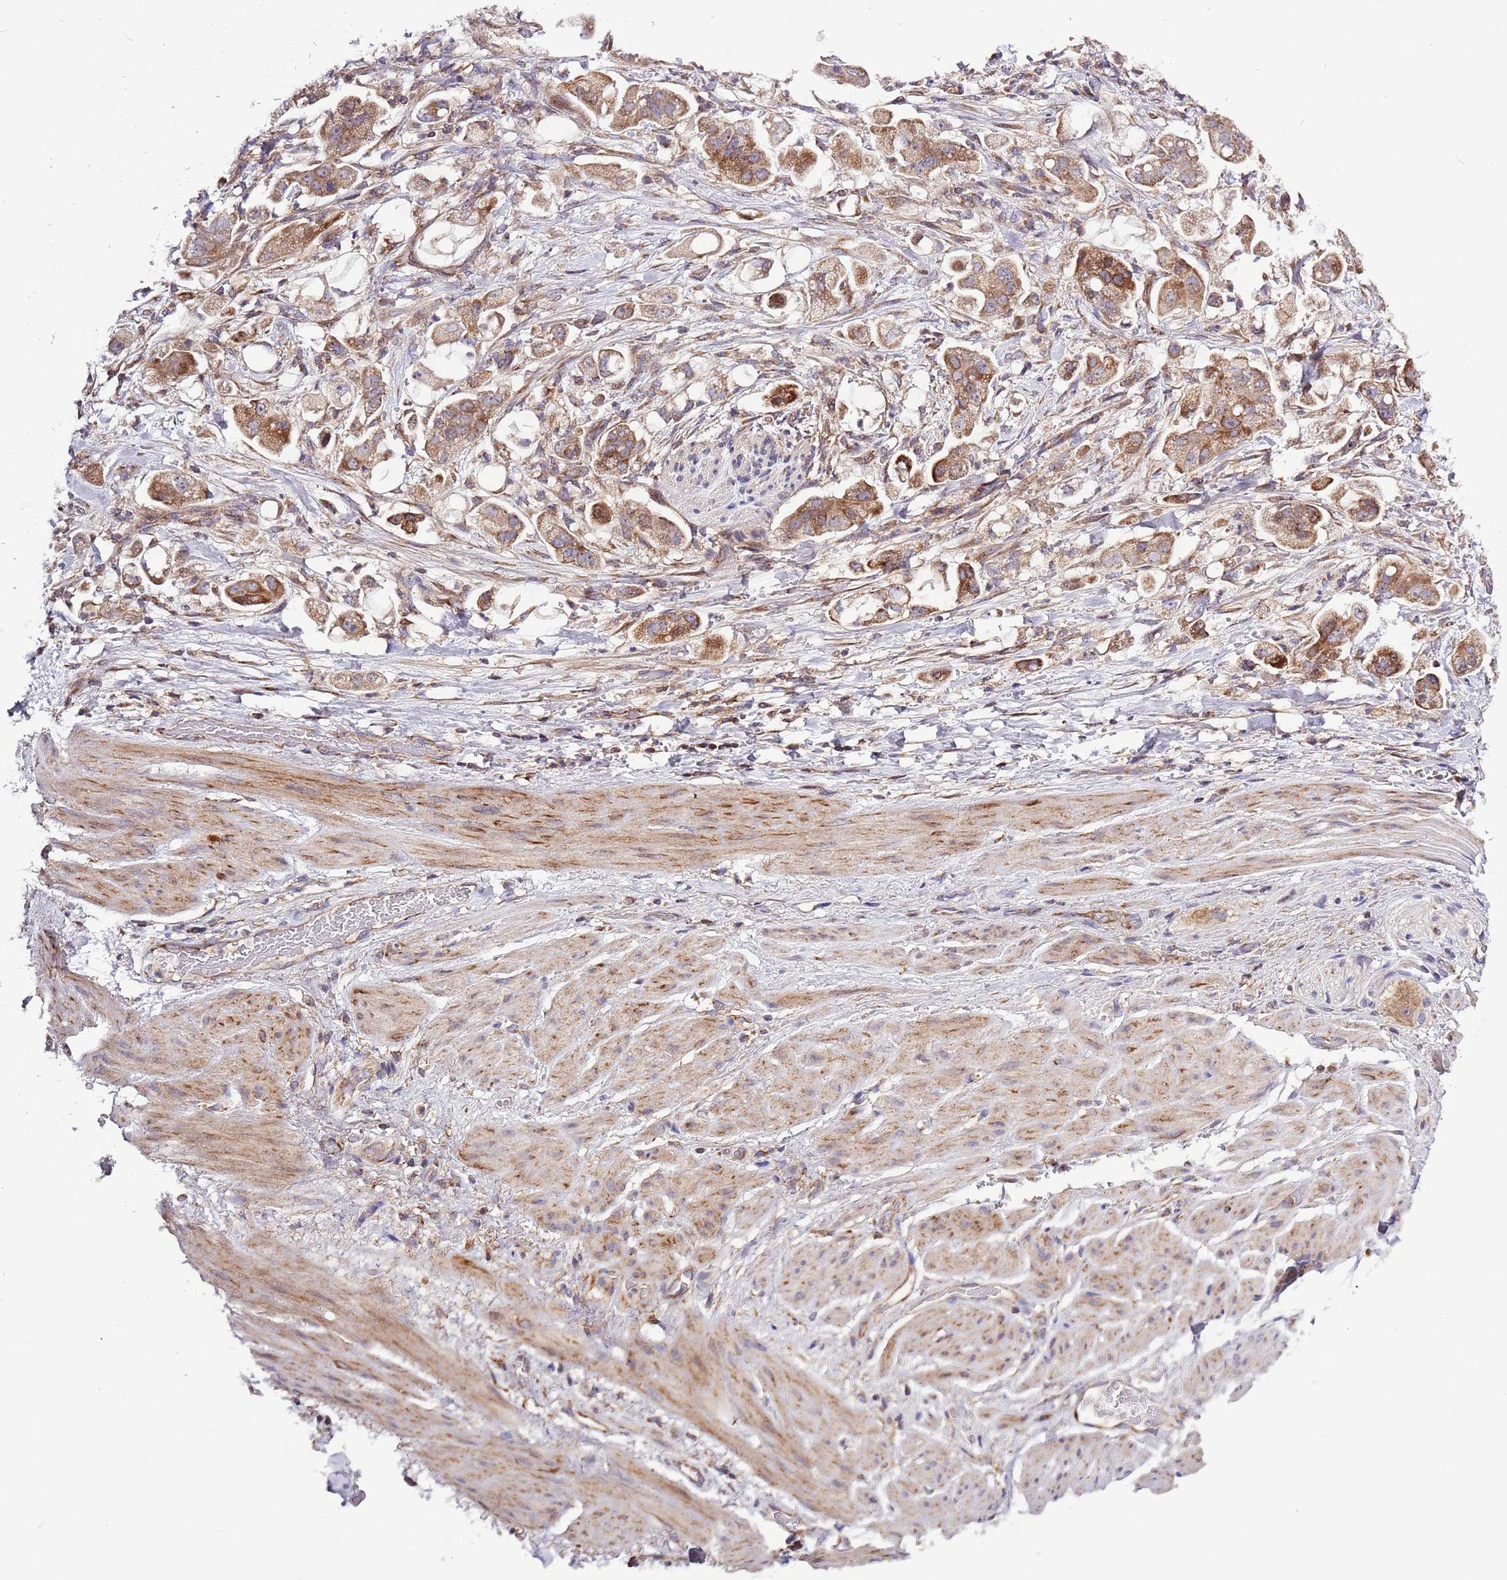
{"staining": {"intensity": "moderate", "quantity": ">75%", "location": "cytoplasmic/membranous"}, "tissue": "stomach cancer", "cell_type": "Tumor cells", "image_type": "cancer", "snomed": [{"axis": "morphology", "description": "Adenocarcinoma, NOS"}, {"axis": "topography", "description": "Stomach"}], "caption": "High-power microscopy captured an IHC photomicrograph of stomach cancer, revealing moderate cytoplasmic/membranous expression in approximately >75% of tumor cells.", "gene": "IRS4", "patient": {"sex": "male", "age": 62}}